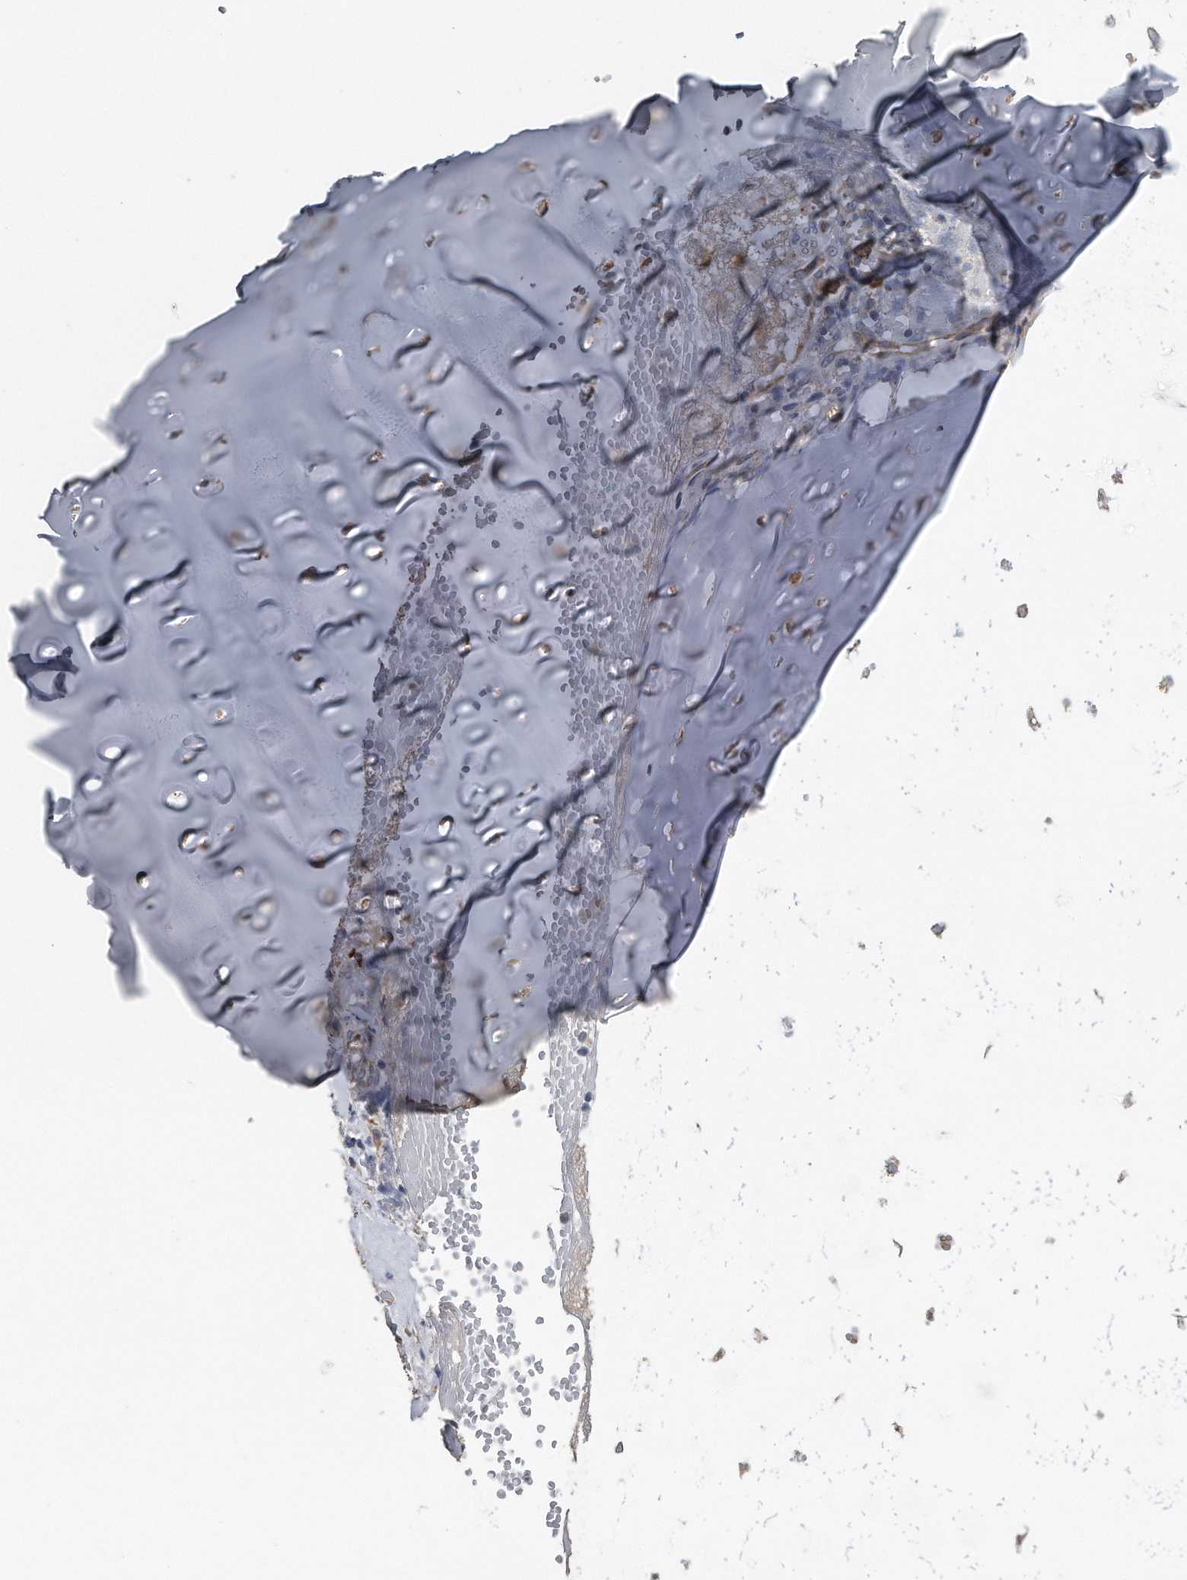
{"staining": {"intensity": "weak", "quantity": "<25%", "location": "cytoplasmic/membranous"}, "tissue": "soft tissue", "cell_type": "Chondrocytes", "image_type": "normal", "snomed": [{"axis": "morphology", "description": "Normal tissue, NOS"}, {"axis": "morphology", "description": "Basal cell carcinoma"}, {"axis": "topography", "description": "Cartilage tissue"}, {"axis": "topography", "description": "Nasopharynx"}, {"axis": "topography", "description": "Oral tissue"}], "caption": "This is an immunohistochemistry photomicrograph of benign soft tissue. There is no staining in chondrocytes.", "gene": "PCLO", "patient": {"sex": "female", "age": 77}}